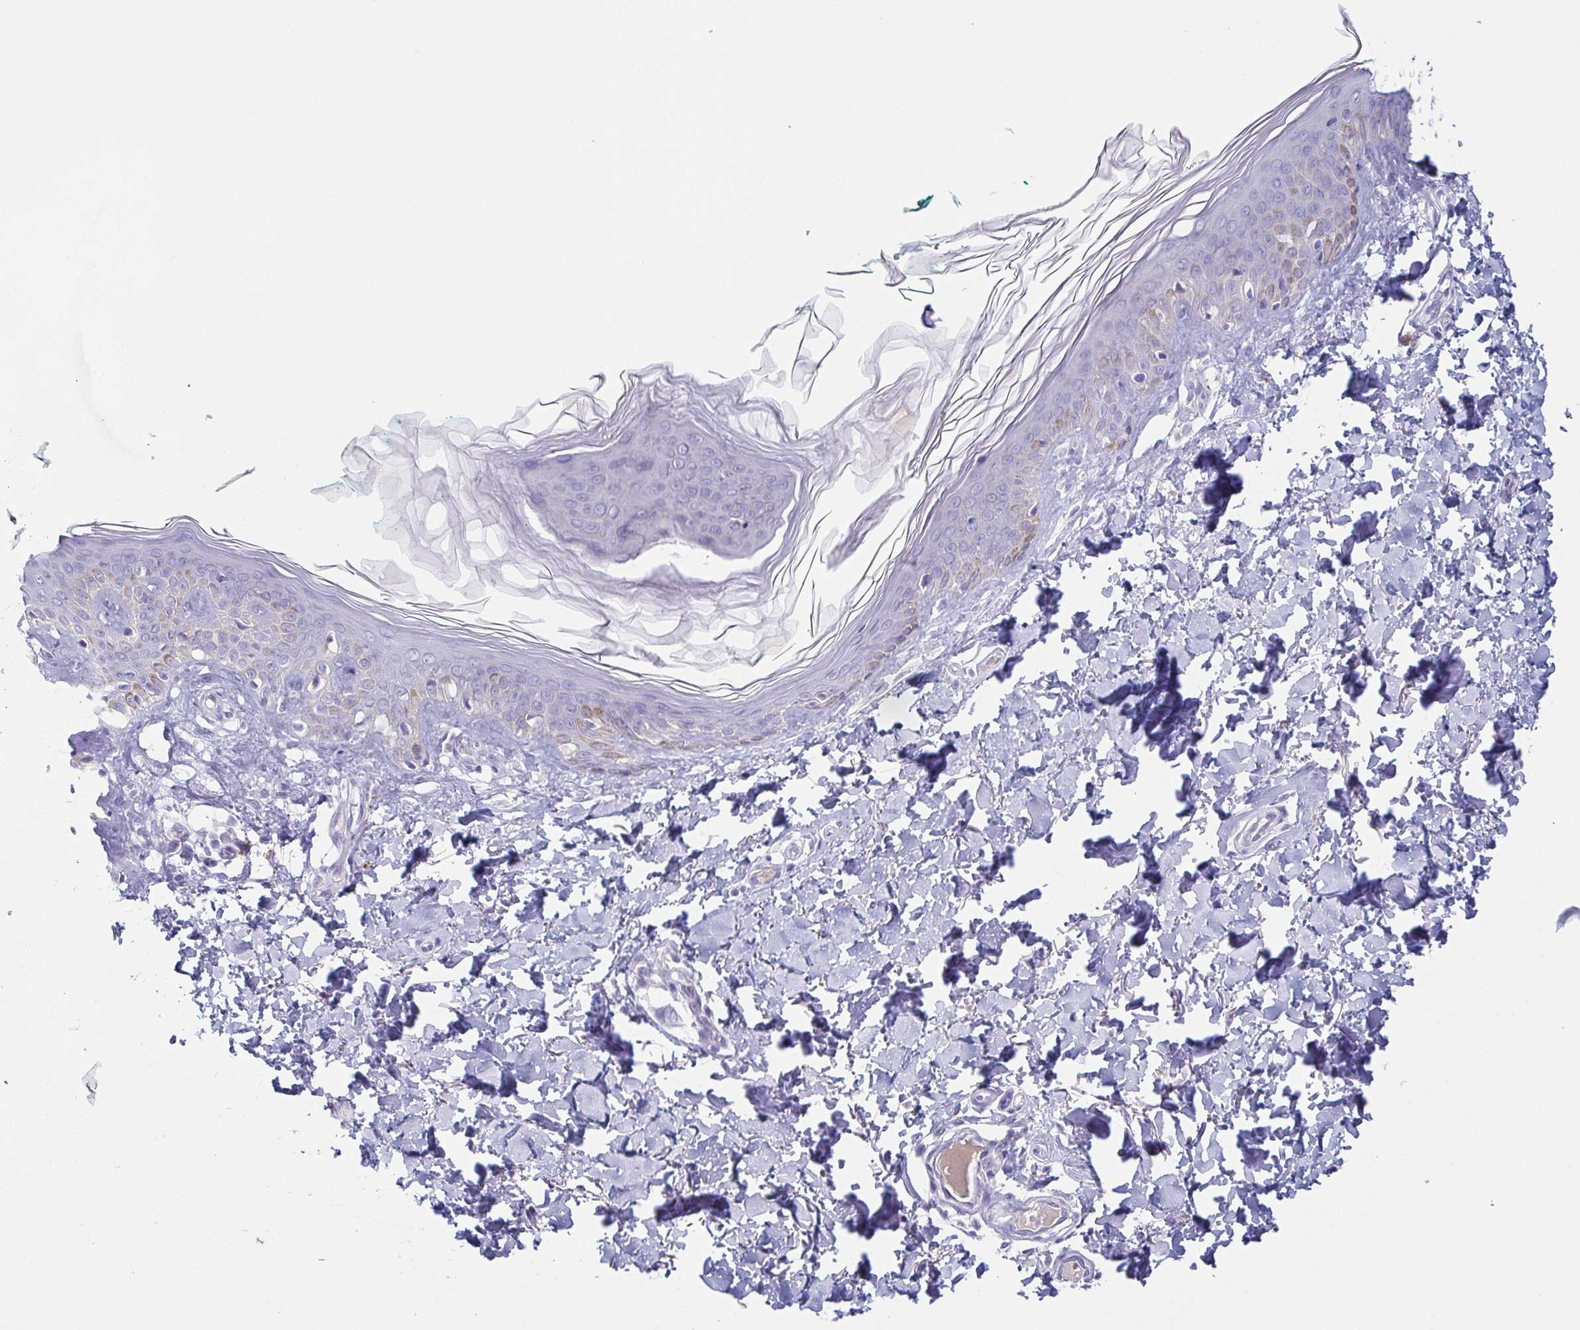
{"staining": {"intensity": "negative", "quantity": "none", "location": "none"}, "tissue": "skin", "cell_type": "Fibroblasts", "image_type": "normal", "snomed": [{"axis": "morphology", "description": "Normal tissue, NOS"}, {"axis": "topography", "description": "Skin"}, {"axis": "topography", "description": "Peripheral nerve tissue"}], "caption": "Immunohistochemical staining of benign human skin demonstrates no significant staining in fibroblasts. (Stains: DAB immunohistochemistry with hematoxylin counter stain, Microscopy: brightfield microscopy at high magnification).", "gene": "LDLRAD1", "patient": {"sex": "female", "age": 45}}